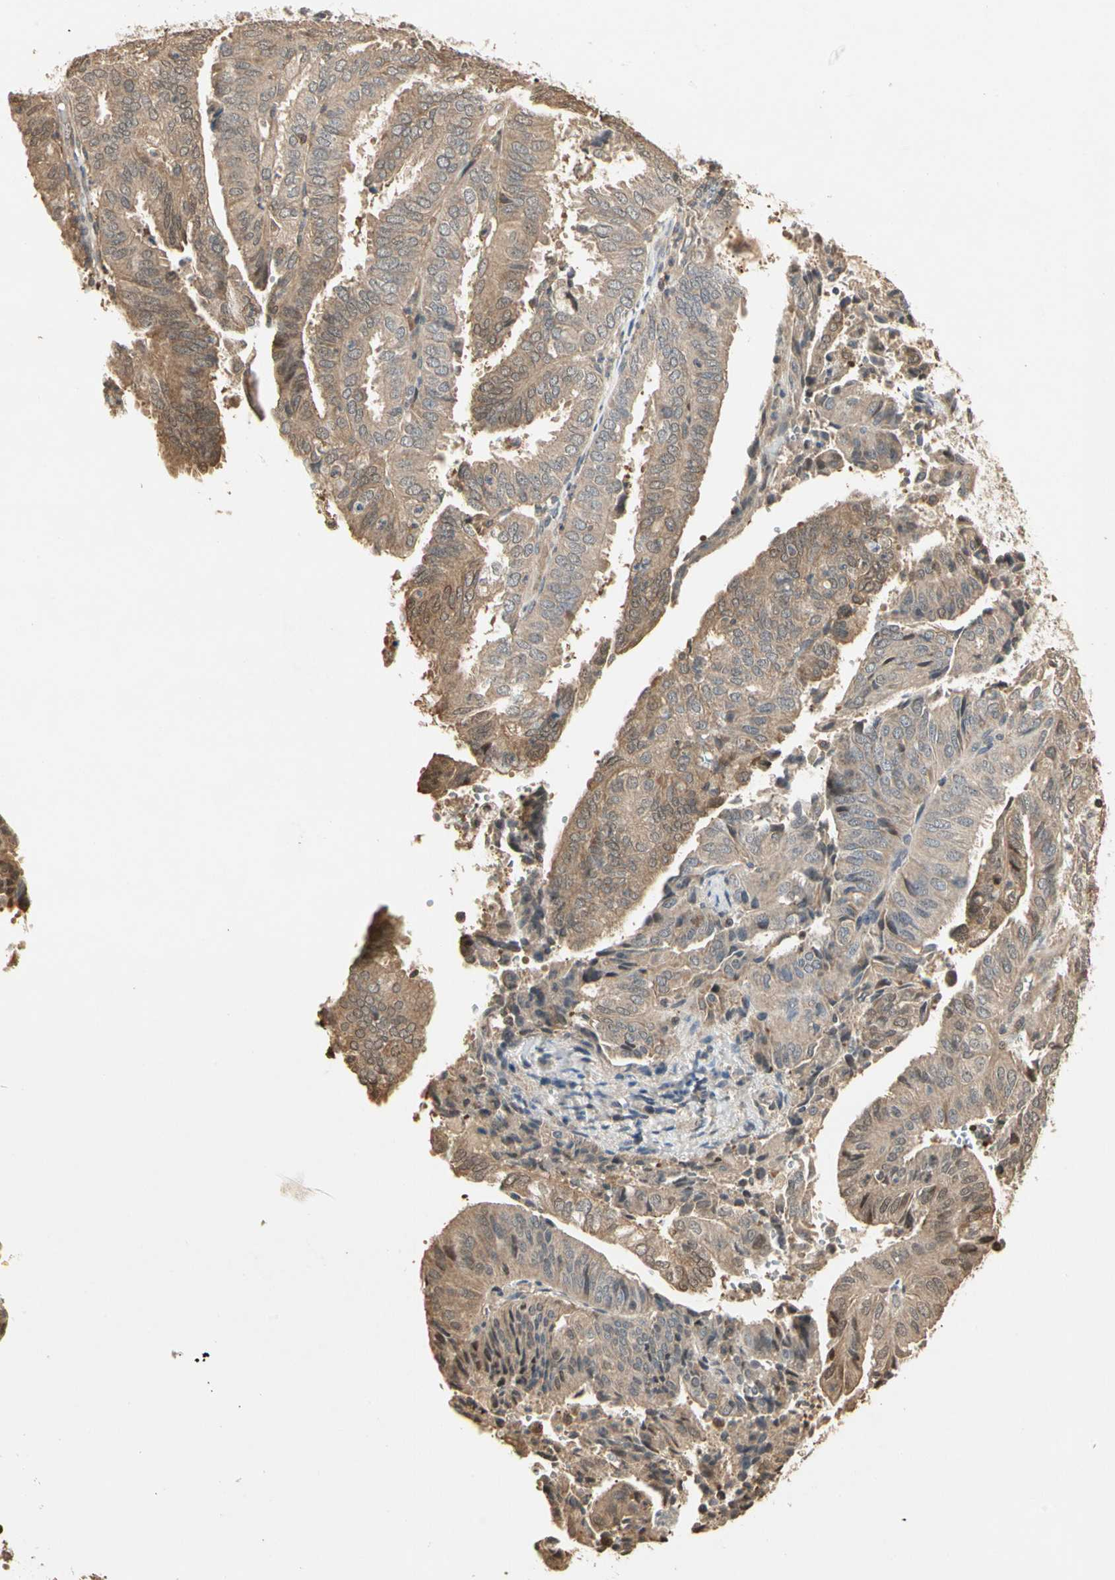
{"staining": {"intensity": "moderate", "quantity": ">75%", "location": "cytoplasmic/membranous"}, "tissue": "endometrial cancer", "cell_type": "Tumor cells", "image_type": "cancer", "snomed": [{"axis": "morphology", "description": "Adenocarcinoma, NOS"}, {"axis": "topography", "description": "Uterus"}], "caption": "Brown immunohistochemical staining in human endometrial cancer (adenocarcinoma) demonstrates moderate cytoplasmic/membranous positivity in approximately >75% of tumor cells. The staining was performed using DAB, with brown indicating positive protein expression. Nuclei are stained blue with hematoxylin.", "gene": "DRG2", "patient": {"sex": "female", "age": 60}}